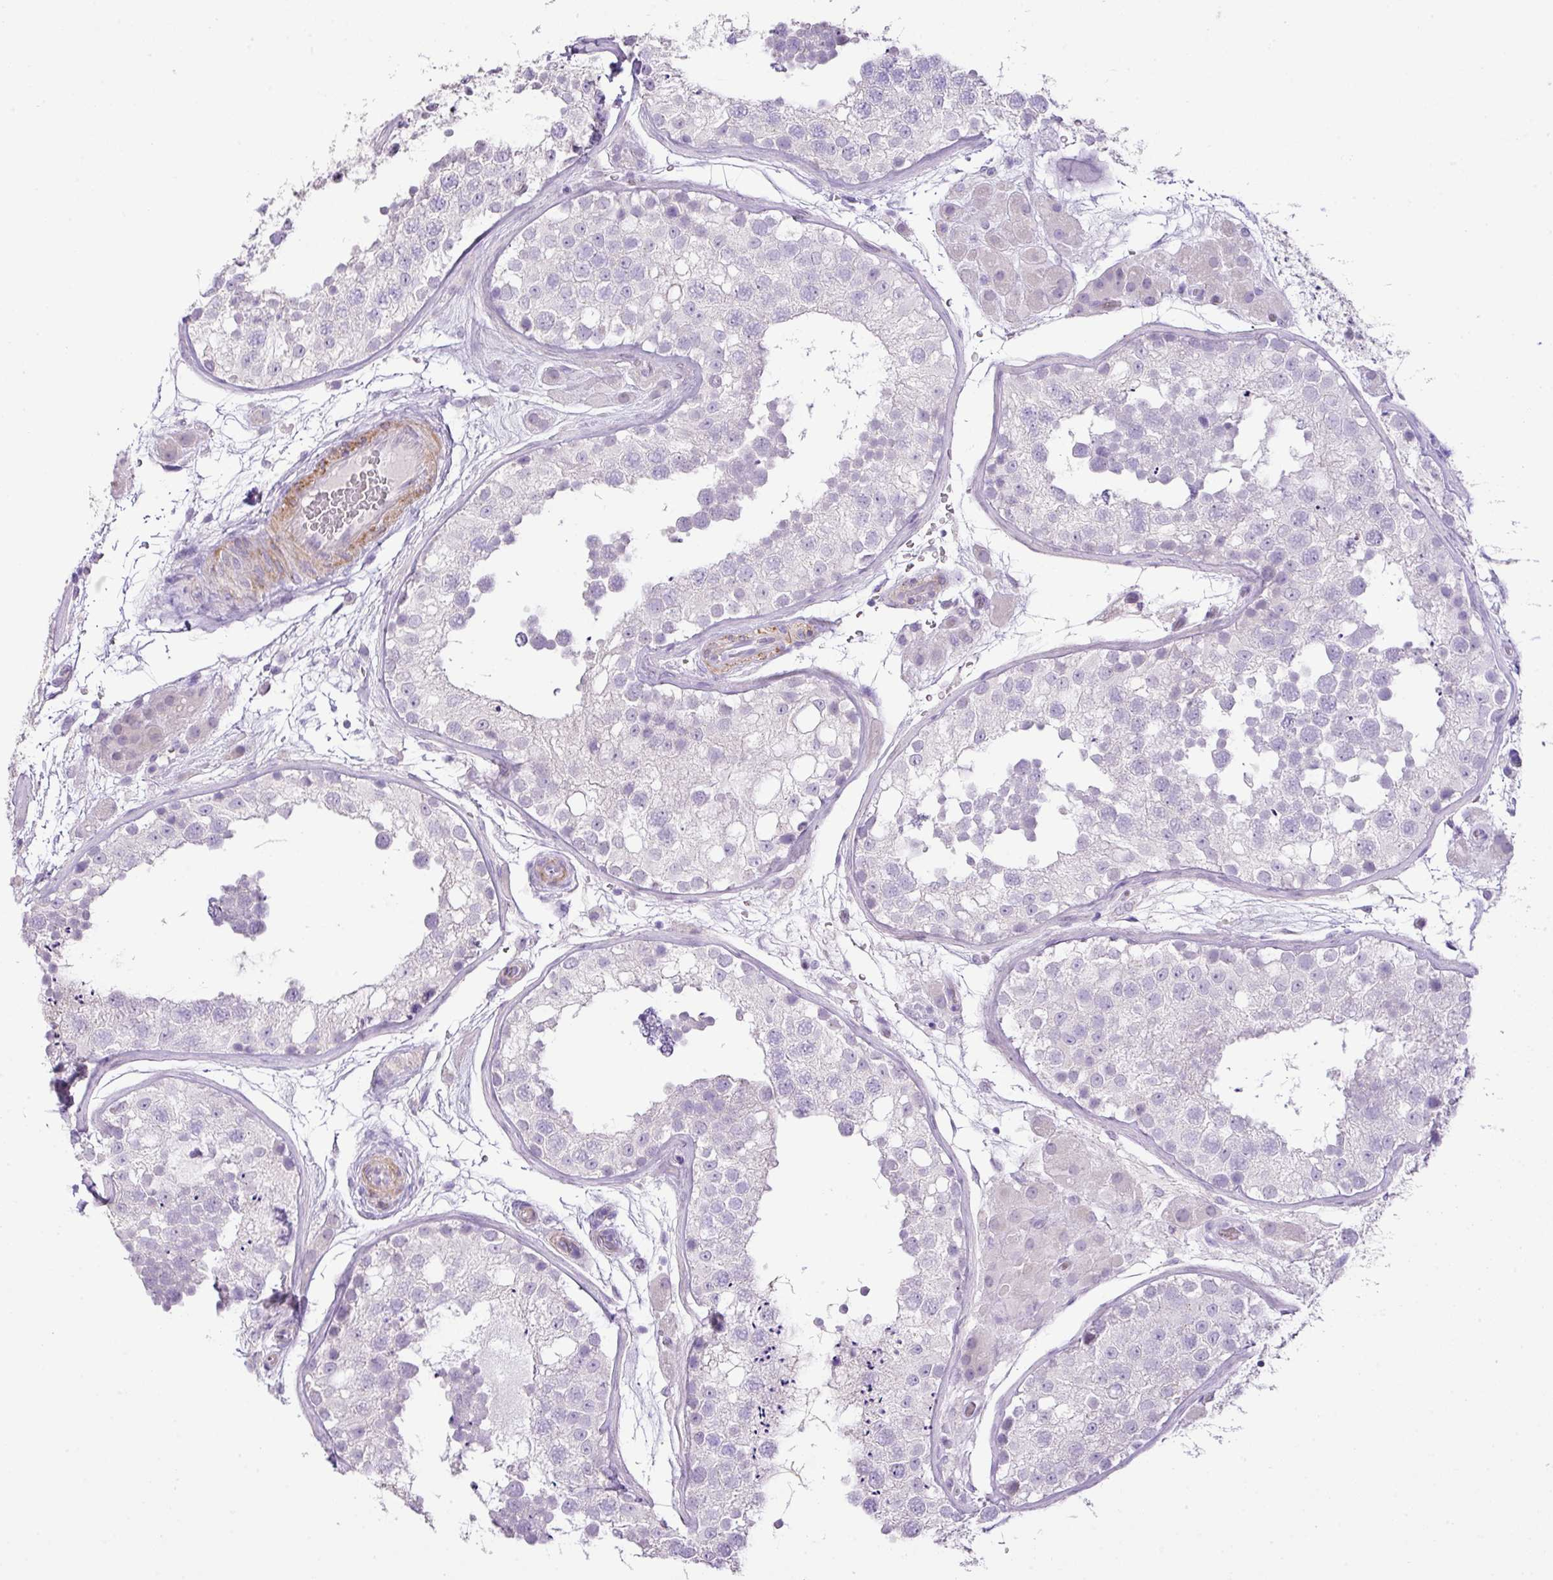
{"staining": {"intensity": "negative", "quantity": "none", "location": "none"}, "tissue": "testis", "cell_type": "Cells in seminiferous ducts", "image_type": "normal", "snomed": [{"axis": "morphology", "description": "Normal tissue, NOS"}, {"axis": "topography", "description": "Testis"}], "caption": "This is an immunohistochemistry (IHC) photomicrograph of benign testis. There is no staining in cells in seminiferous ducts.", "gene": "DIP2A", "patient": {"sex": "male", "age": 26}}